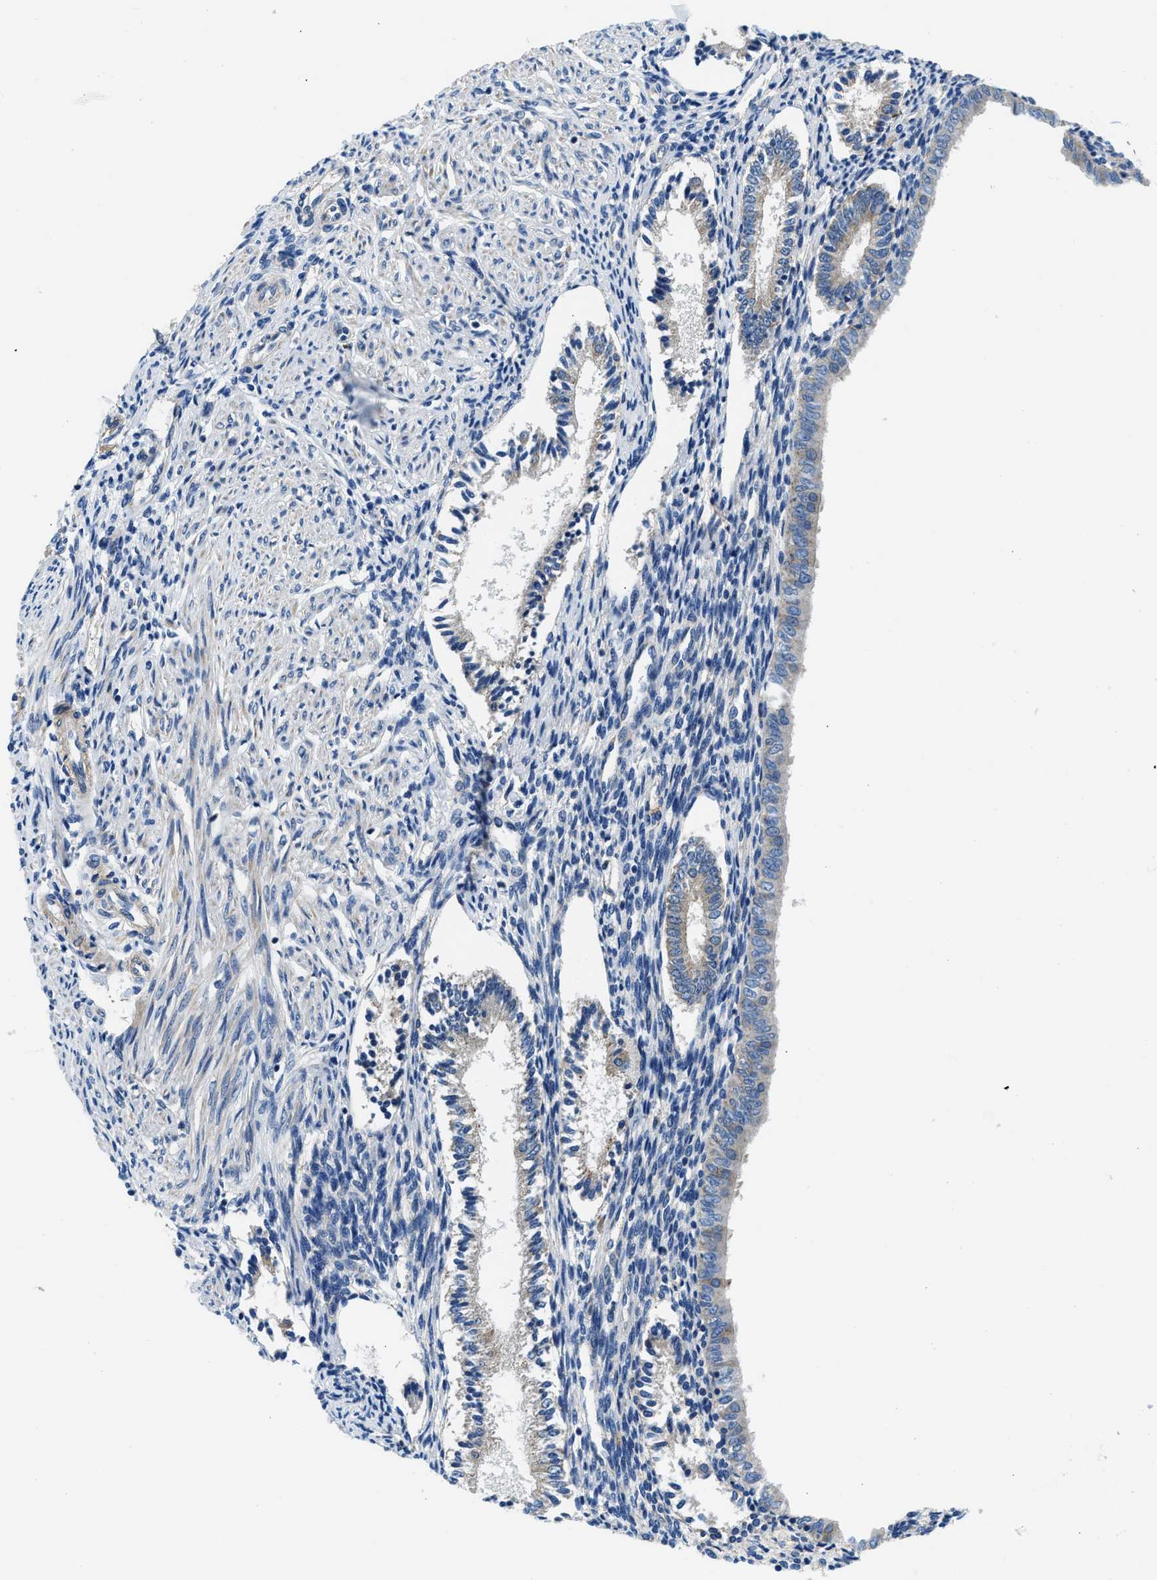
{"staining": {"intensity": "weak", "quantity": "<25%", "location": "cytoplasmic/membranous"}, "tissue": "endometrium", "cell_type": "Cells in endometrial stroma", "image_type": "normal", "snomed": [{"axis": "morphology", "description": "Normal tissue, NOS"}, {"axis": "topography", "description": "Endometrium"}], "caption": "Immunohistochemistry (IHC) micrograph of benign endometrium: endometrium stained with DAB (3,3'-diaminobenzidine) reveals no significant protein staining in cells in endometrial stroma. (Immunohistochemistry (IHC), brightfield microscopy, high magnification).", "gene": "LPIN2", "patient": {"sex": "female", "age": 42}}